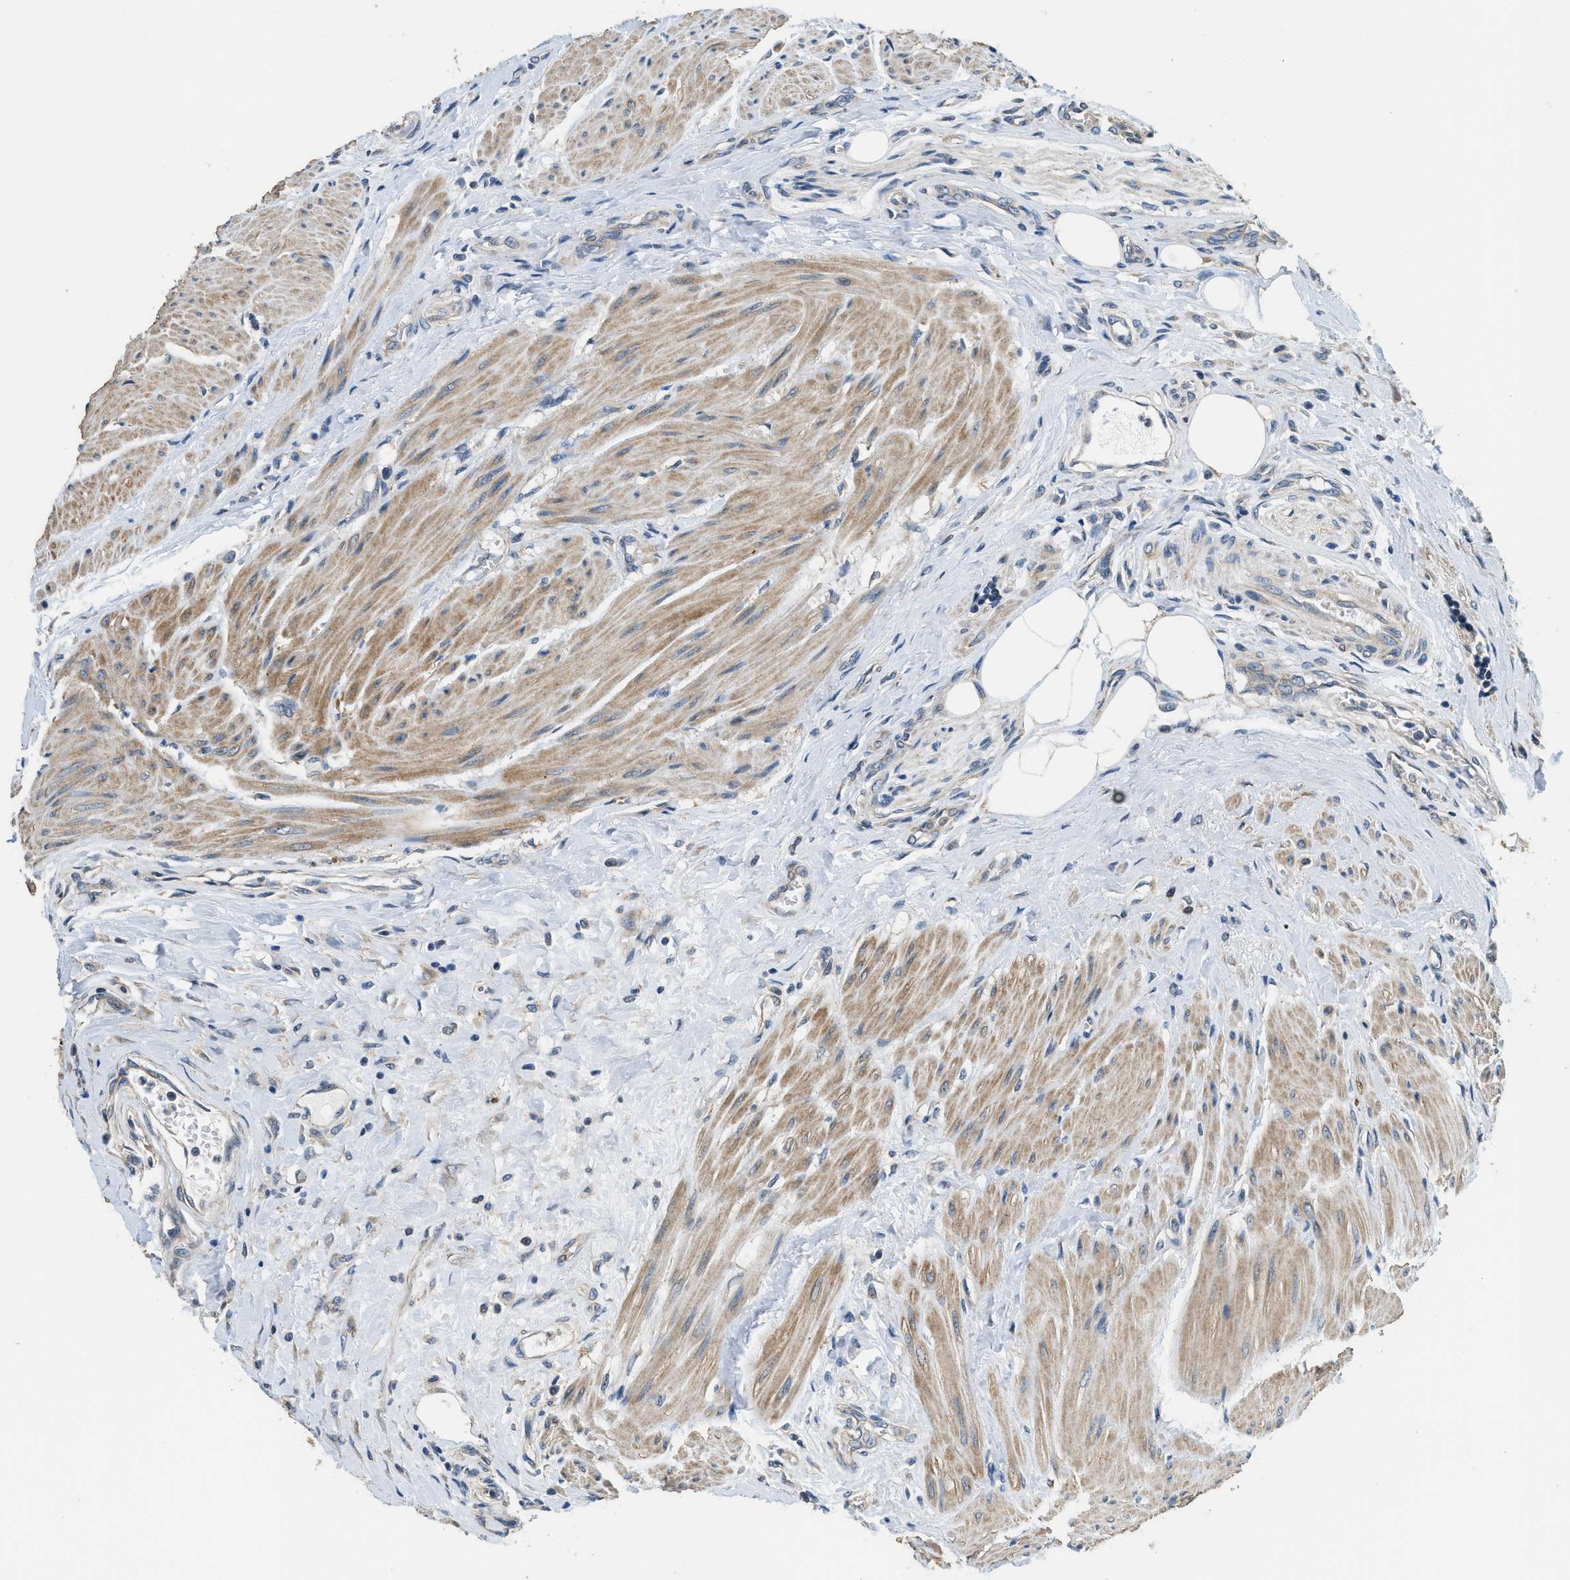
{"staining": {"intensity": "weak", "quantity": "25%-75%", "location": "cytoplasmic/membranous"}, "tissue": "urothelial cancer", "cell_type": "Tumor cells", "image_type": "cancer", "snomed": [{"axis": "morphology", "description": "Urothelial carcinoma, High grade"}, {"axis": "topography", "description": "Urinary bladder"}], "caption": "Immunohistochemical staining of human urothelial carcinoma (high-grade) shows low levels of weak cytoplasmic/membranous expression in about 25%-75% of tumor cells.", "gene": "SSH2", "patient": {"sex": "male", "age": 35}}